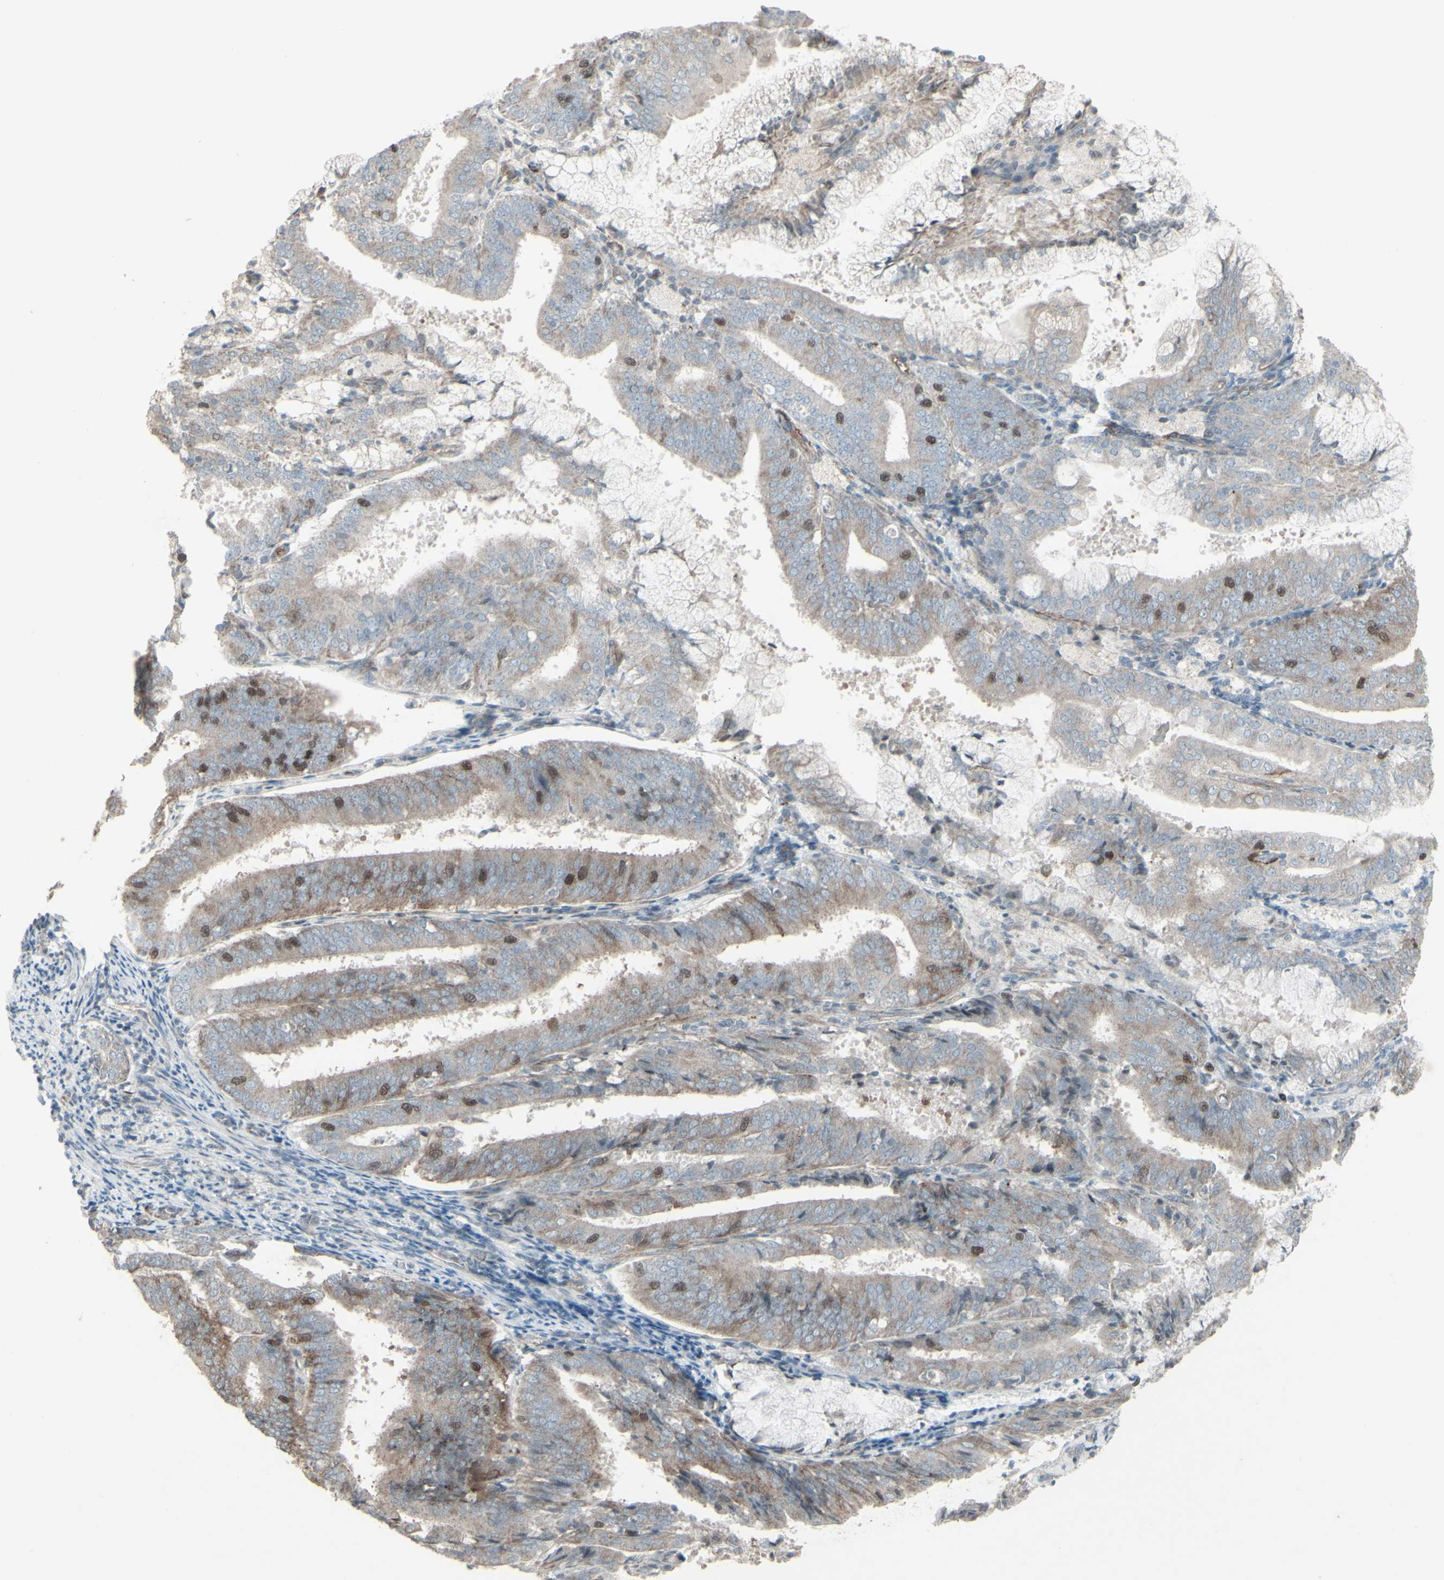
{"staining": {"intensity": "moderate", "quantity": "25%-75%", "location": "nuclear"}, "tissue": "endometrial cancer", "cell_type": "Tumor cells", "image_type": "cancer", "snomed": [{"axis": "morphology", "description": "Adenocarcinoma, NOS"}, {"axis": "topography", "description": "Endometrium"}], "caption": "The immunohistochemical stain highlights moderate nuclear staining in tumor cells of endometrial adenocarcinoma tissue.", "gene": "GMNN", "patient": {"sex": "female", "age": 63}}